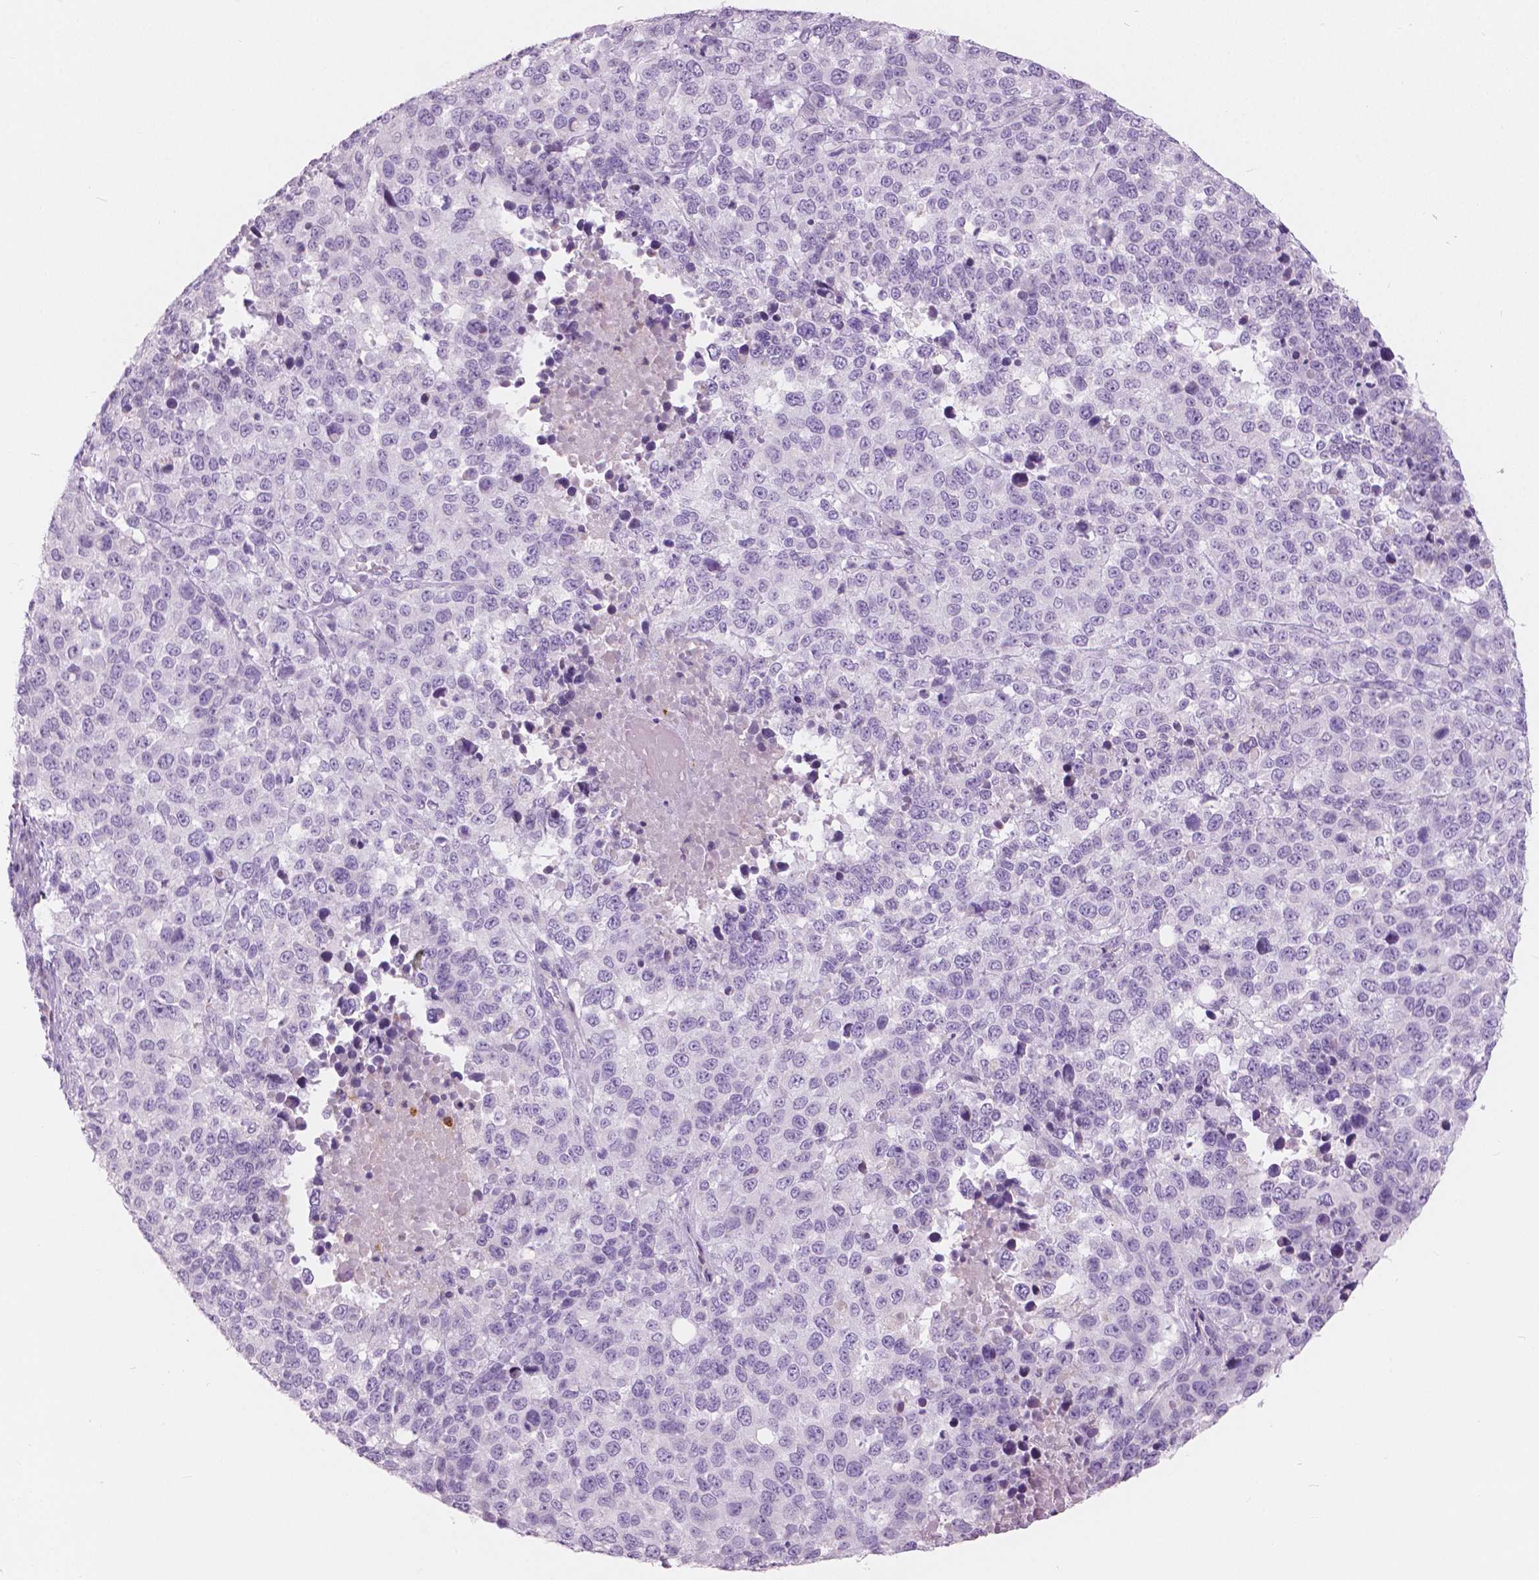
{"staining": {"intensity": "negative", "quantity": "none", "location": "none"}, "tissue": "melanoma", "cell_type": "Tumor cells", "image_type": "cancer", "snomed": [{"axis": "morphology", "description": "Malignant melanoma, Metastatic site"}, {"axis": "topography", "description": "Skin"}], "caption": "High power microscopy micrograph of an IHC micrograph of melanoma, revealing no significant staining in tumor cells.", "gene": "CXCR2", "patient": {"sex": "male", "age": 84}}